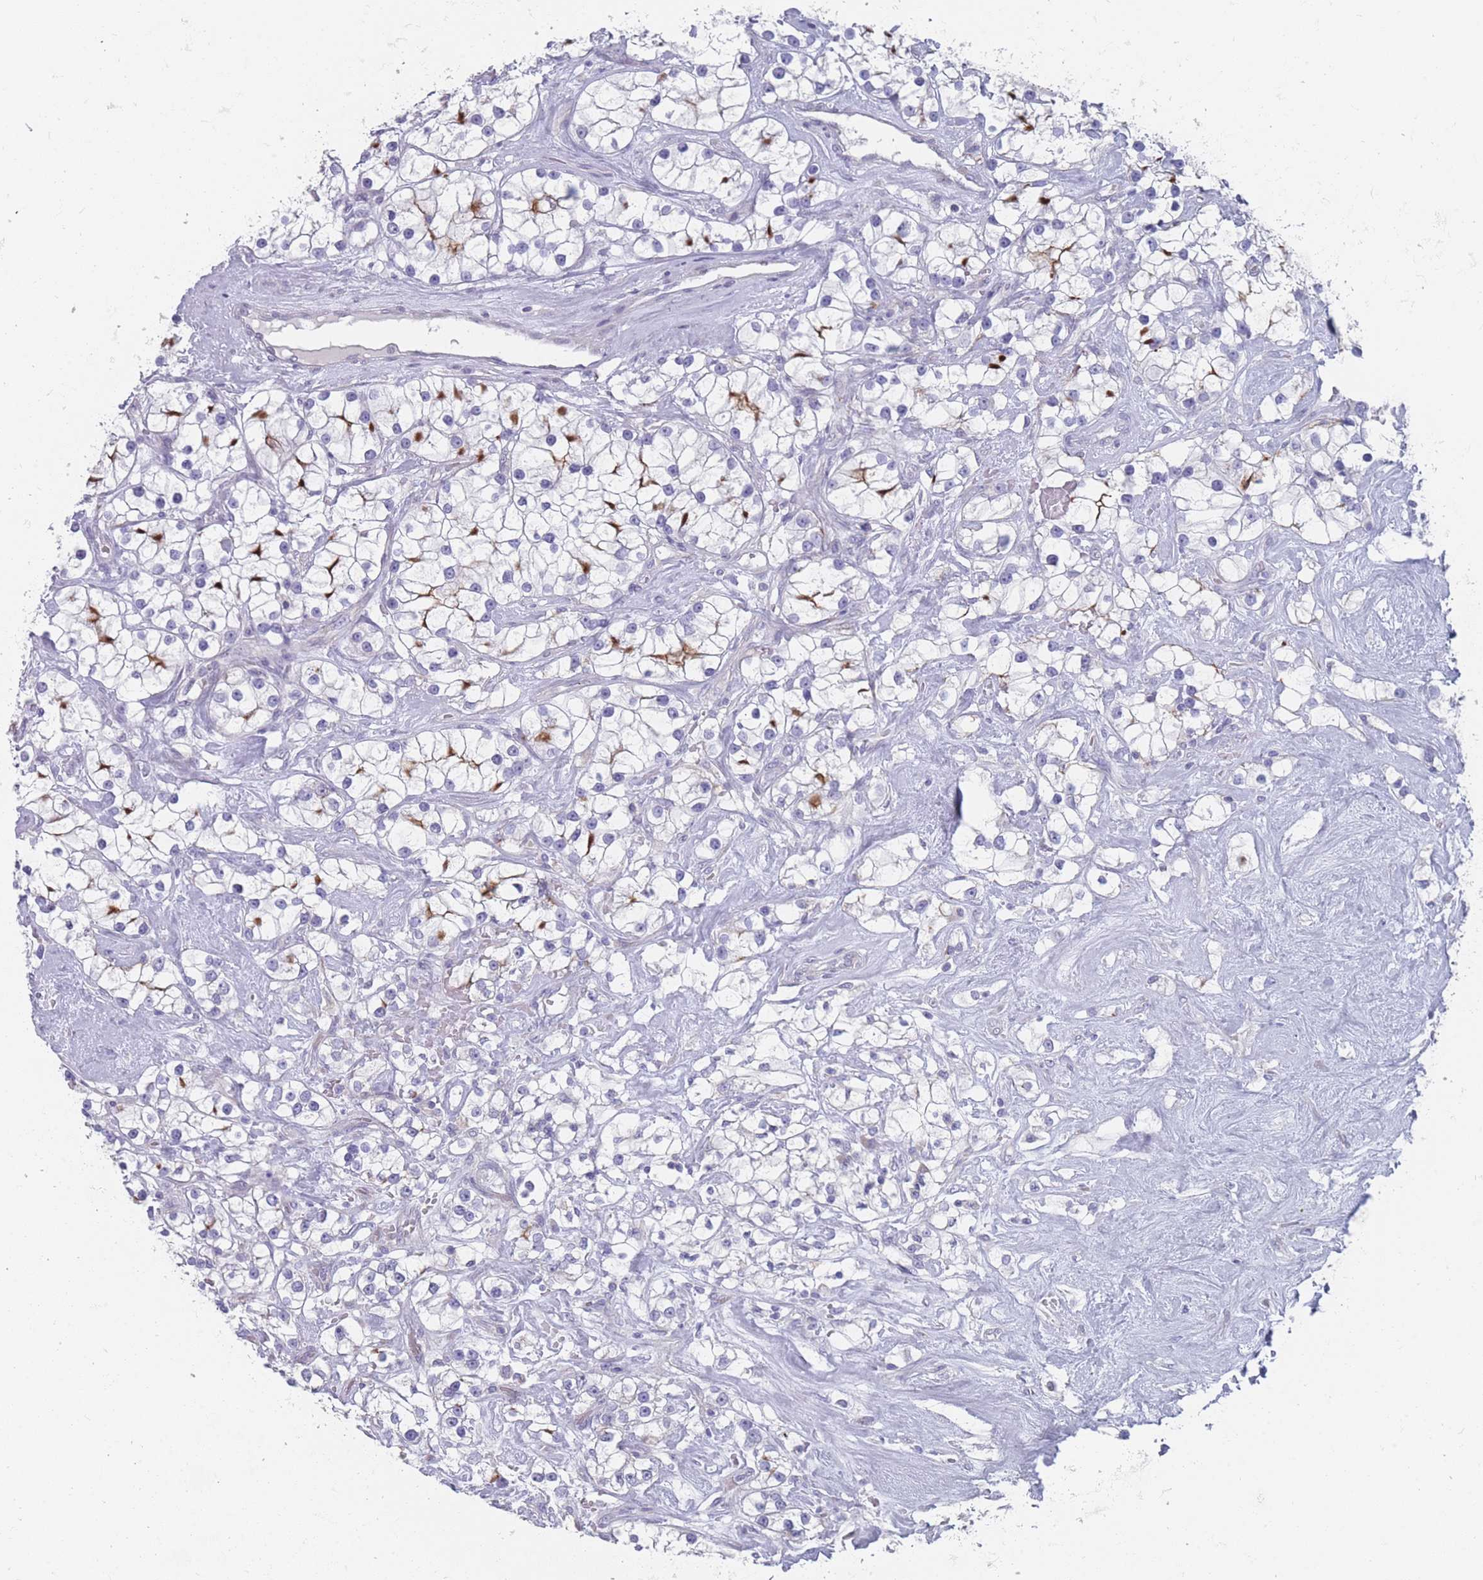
{"staining": {"intensity": "moderate", "quantity": "<25%", "location": "cytoplasmic/membranous"}, "tissue": "renal cancer", "cell_type": "Tumor cells", "image_type": "cancer", "snomed": [{"axis": "morphology", "description": "Adenocarcinoma, NOS"}, {"axis": "topography", "description": "Kidney"}], "caption": "This is an image of IHC staining of adenocarcinoma (renal), which shows moderate positivity in the cytoplasmic/membranous of tumor cells.", "gene": "PIGU", "patient": {"sex": "male", "age": 77}}